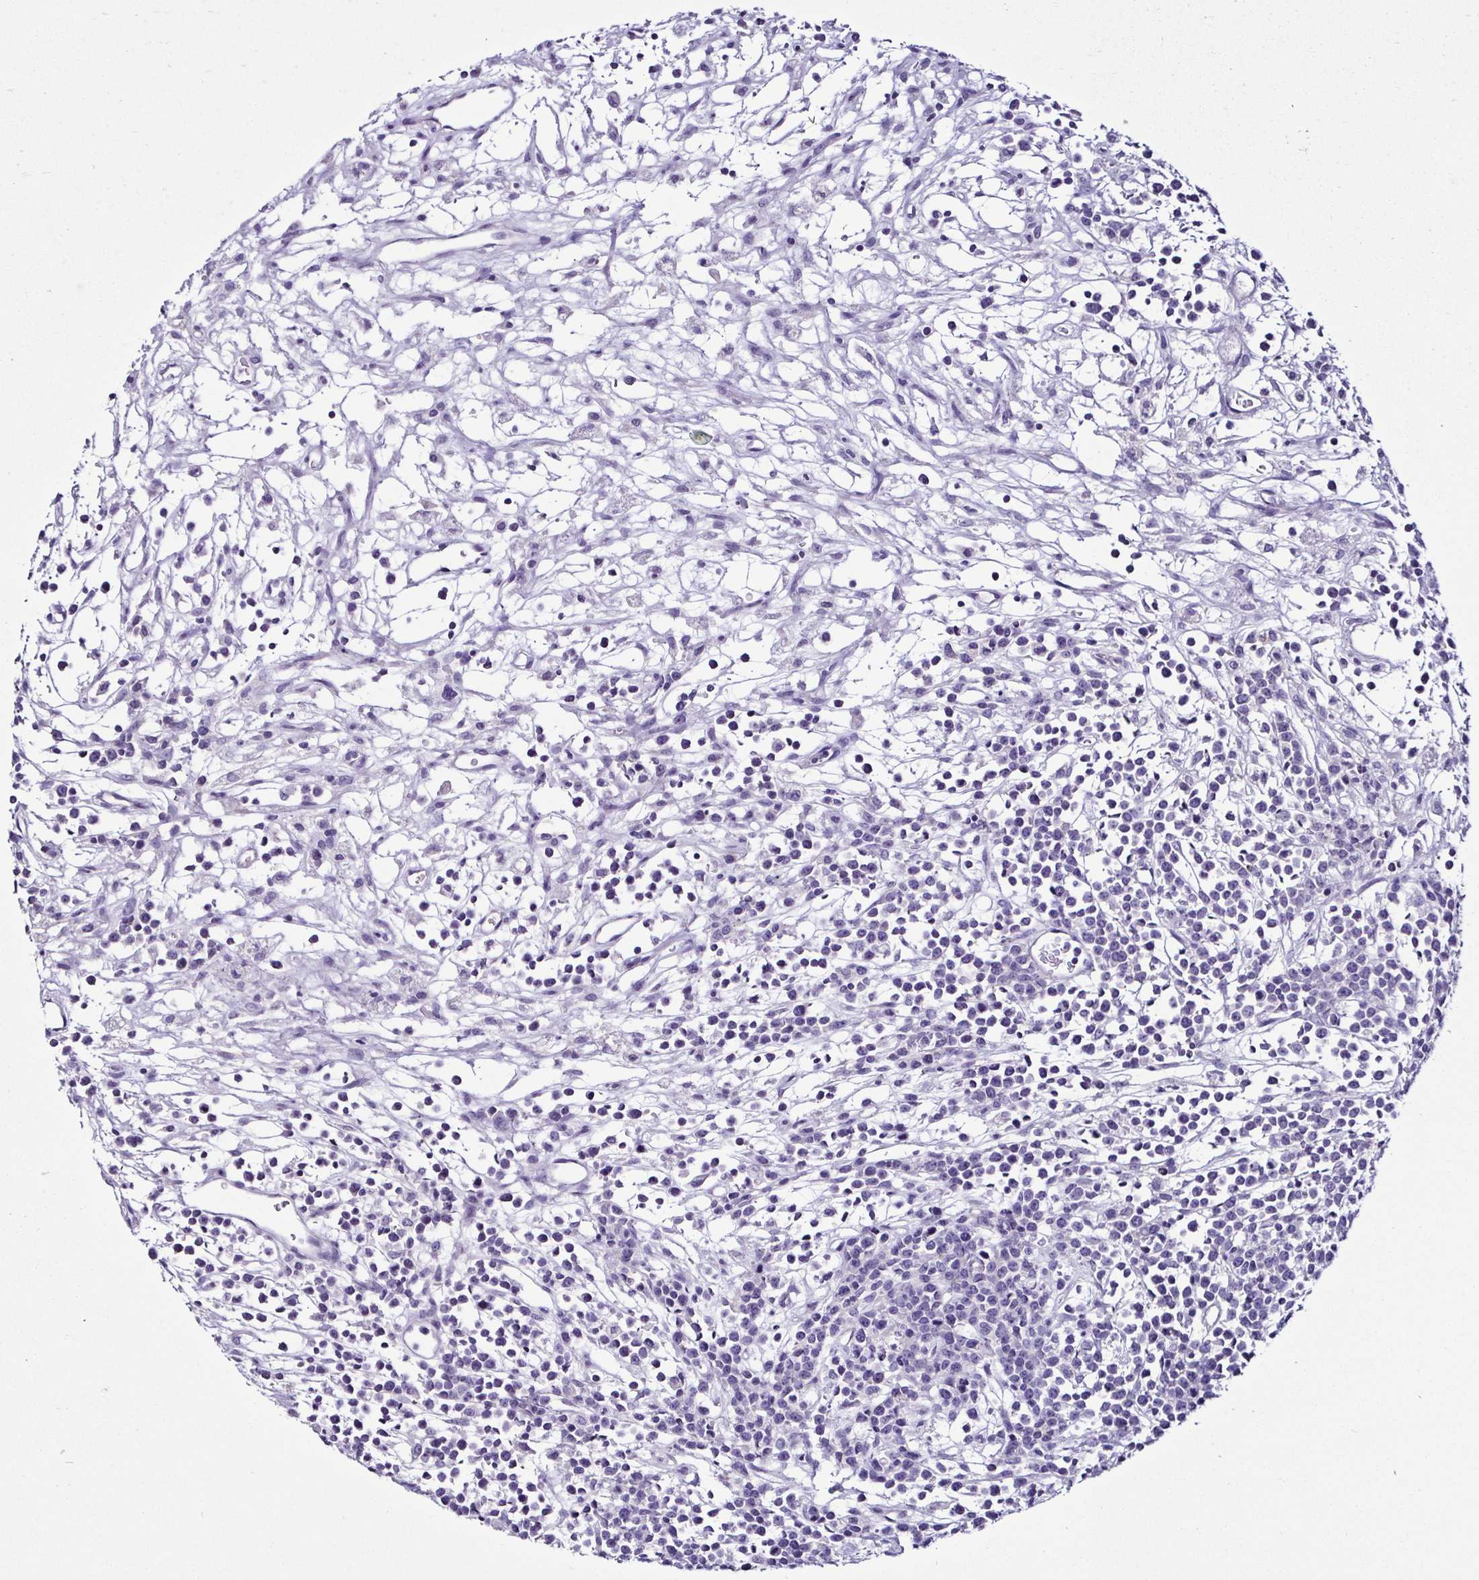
{"staining": {"intensity": "negative", "quantity": "none", "location": "none"}, "tissue": "lymphoma", "cell_type": "Tumor cells", "image_type": "cancer", "snomed": [{"axis": "morphology", "description": "Malignant lymphoma, non-Hodgkin's type, High grade"}, {"axis": "topography", "description": "Ovary"}], "caption": "IHC of lymphoma shows no positivity in tumor cells.", "gene": "SRL", "patient": {"sex": "female", "age": 56}}